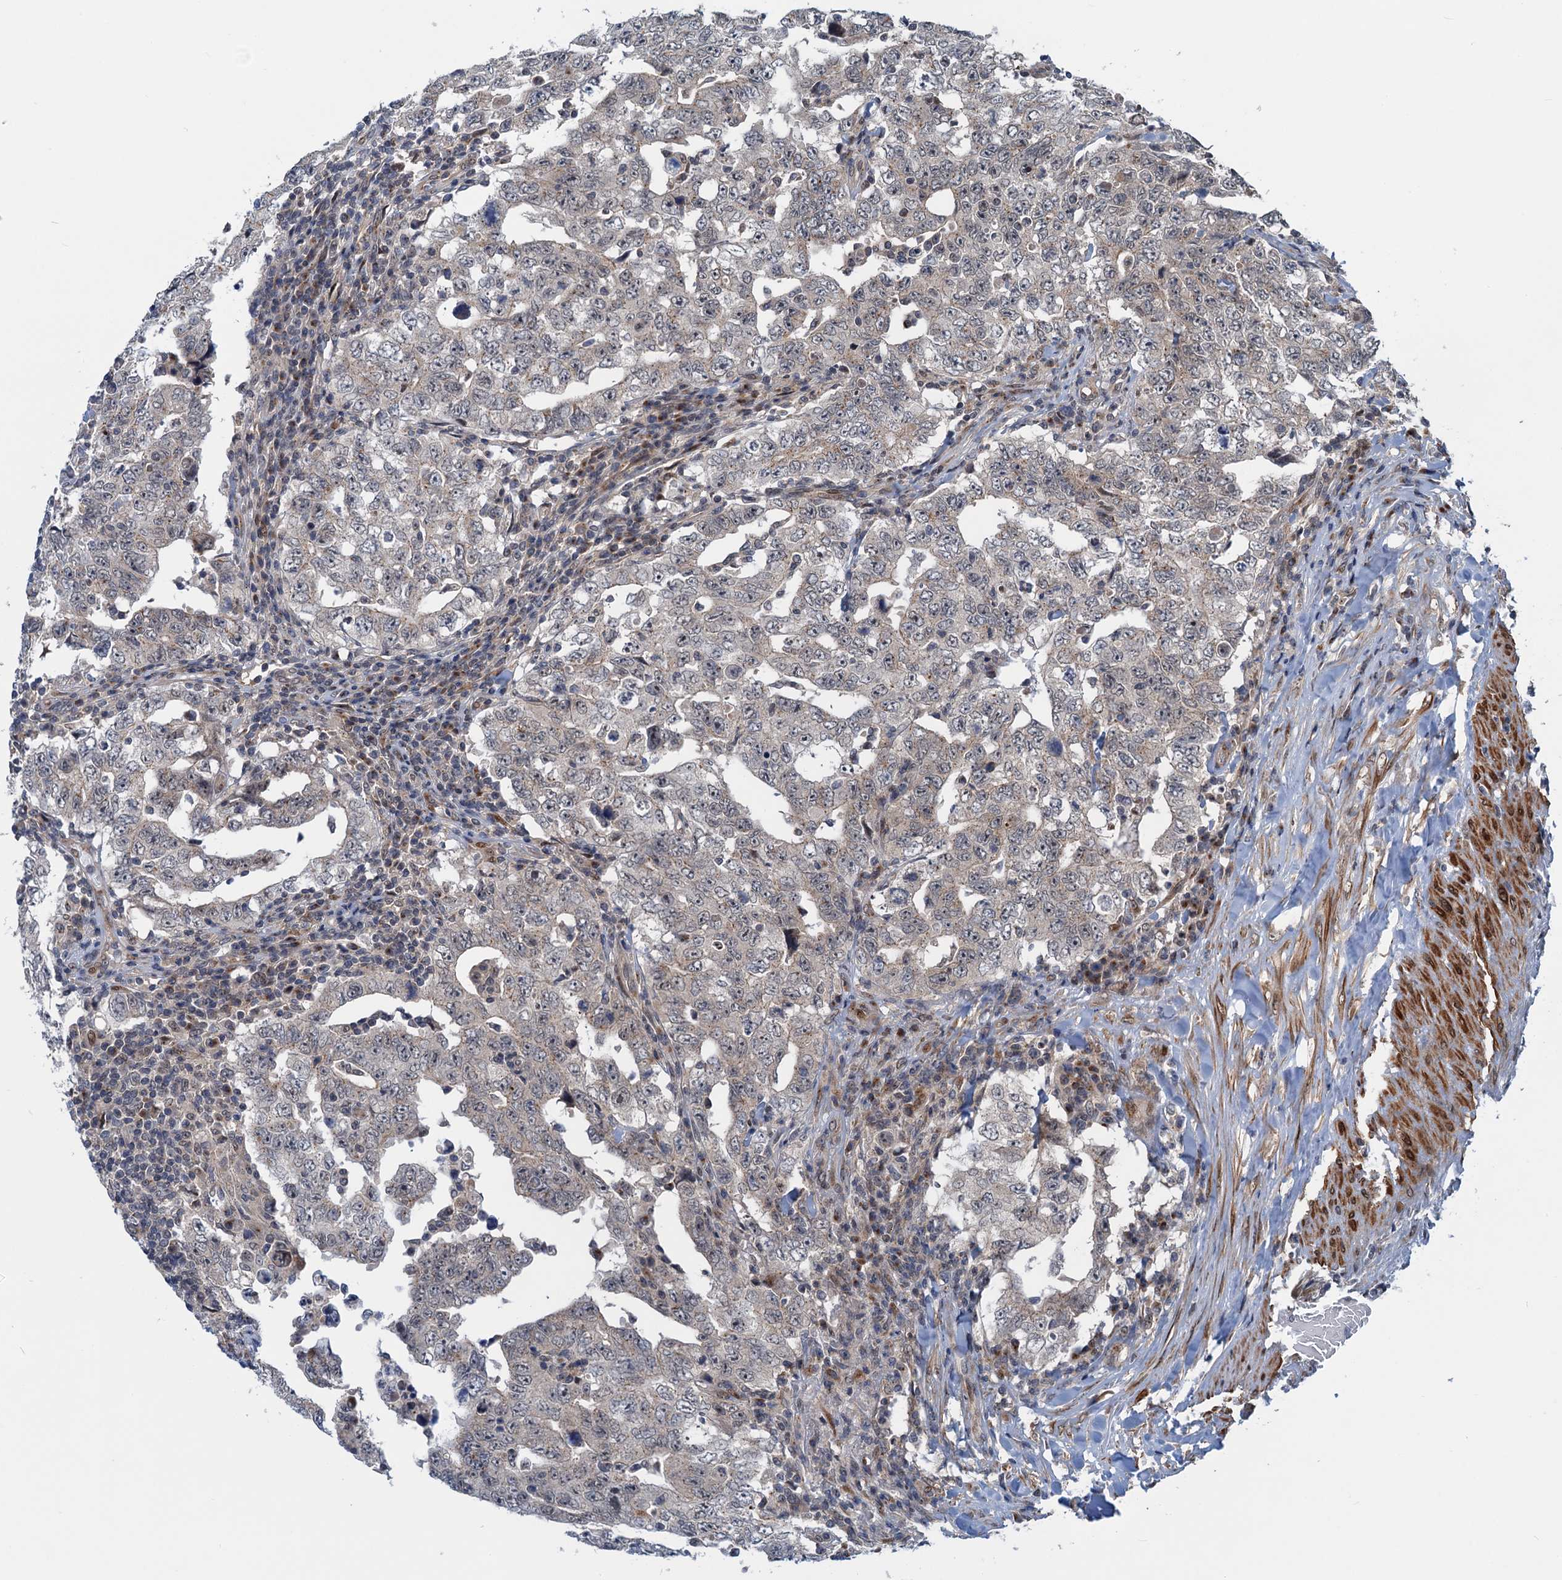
{"staining": {"intensity": "weak", "quantity": "<25%", "location": "cytoplasmic/membranous"}, "tissue": "testis cancer", "cell_type": "Tumor cells", "image_type": "cancer", "snomed": [{"axis": "morphology", "description": "Carcinoma, Embryonal, NOS"}, {"axis": "topography", "description": "Testis"}], "caption": "Testis cancer stained for a protein using IHC shows no positivity tumor cells.", "gene": "DYNC2I2", "patient": {"sex": "male", "age": 26}}